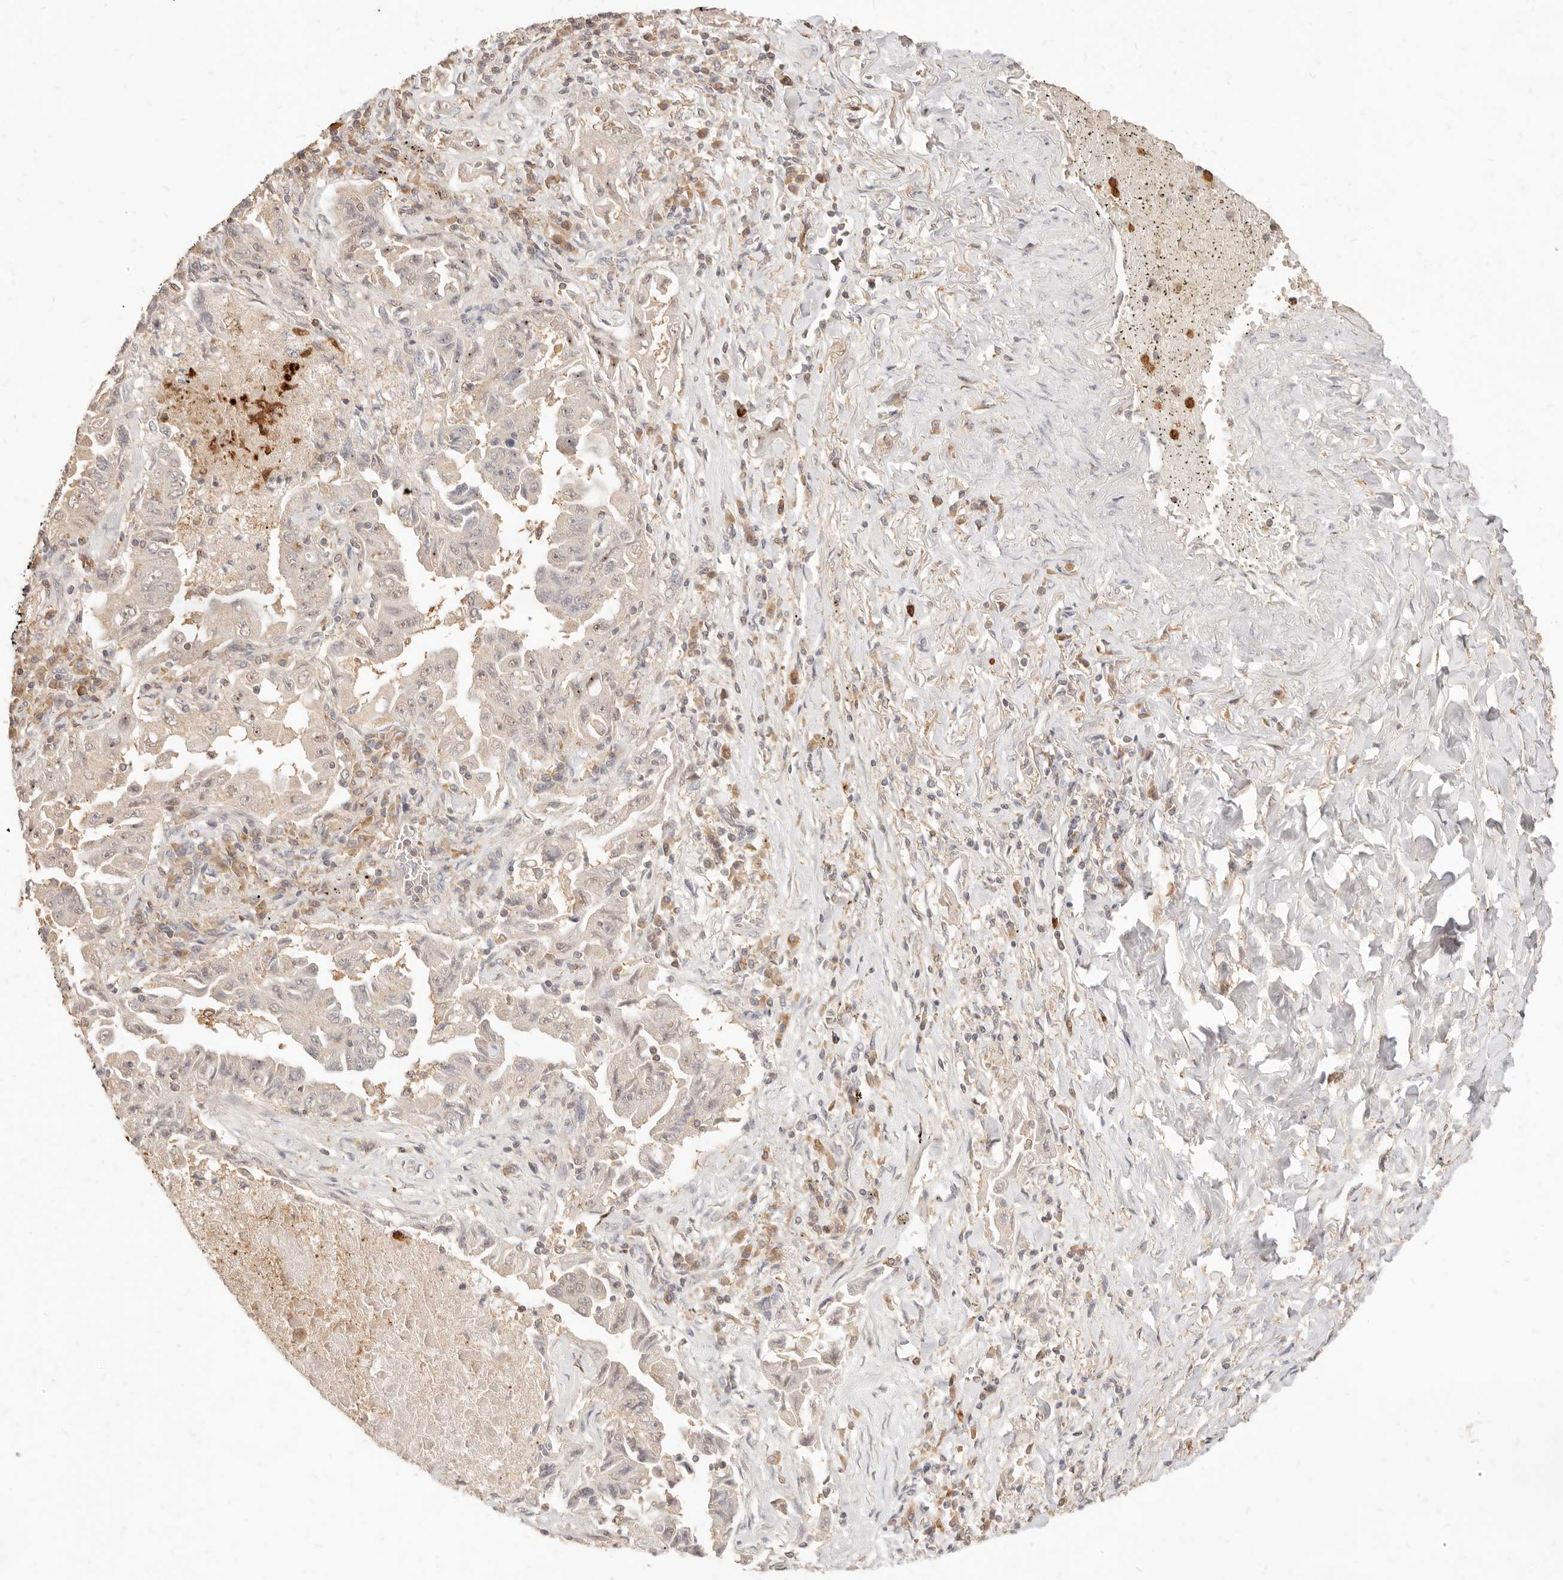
{"staining": {"intensity": "negative", "quantity": "none", "location": "none"}, "tissue": "lung cancer", "cell_type": "Tumor cells", "image_type": "cancer", "snomed": [{"axis": "morphology", "description": "Adenocarcinoma, NOS"}, {"axis": "topography", "description": "Lung"}], "caption": "Human lung adenocarcinoma stained for a protein using immunohistochemistry (IHC) exhibits no expression in tumor cells.", "gene": "TMTC2", "patient": {"sex": "female", "age": 51}}